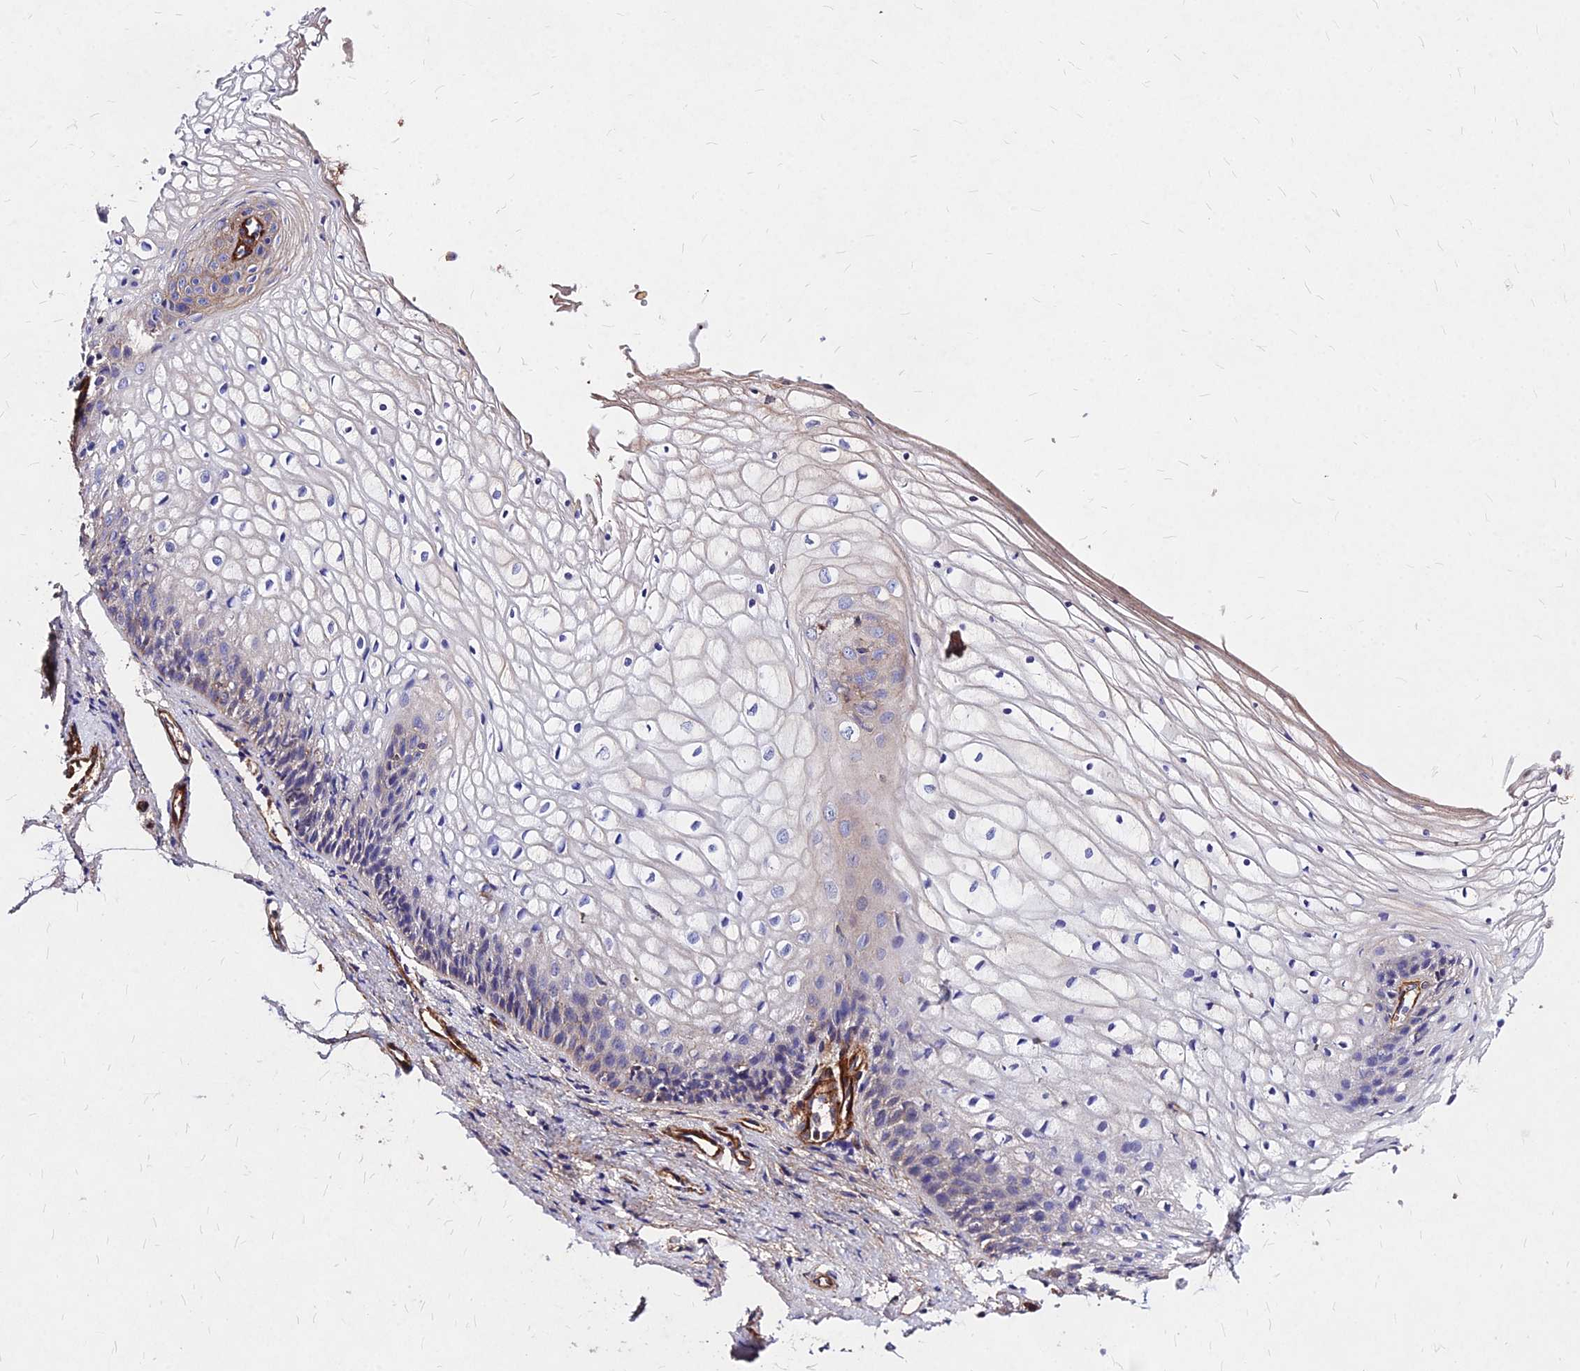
{"staining": {"intensity": "weak", "quantity": "<25%", "location": "cytoplasmic/membranous"}, "tissue": "vagina", "cell_type": "Squamous epithelial cells", "image_type": "normal", "snomed": [{"axis": "morphology", "description": "Normal tissue, NOS"}, {"axis": "topography", "description": "Vagina"}], "caption": "Squamous epithelial cells show no significant protein positivity in unremarkable vagina. The staining is performed using DAB brown chromogen with nuclei counter-stained in using hematoxylin.", "gene": "EFCC1", "patient": {"sex": "female", "age": 34}}